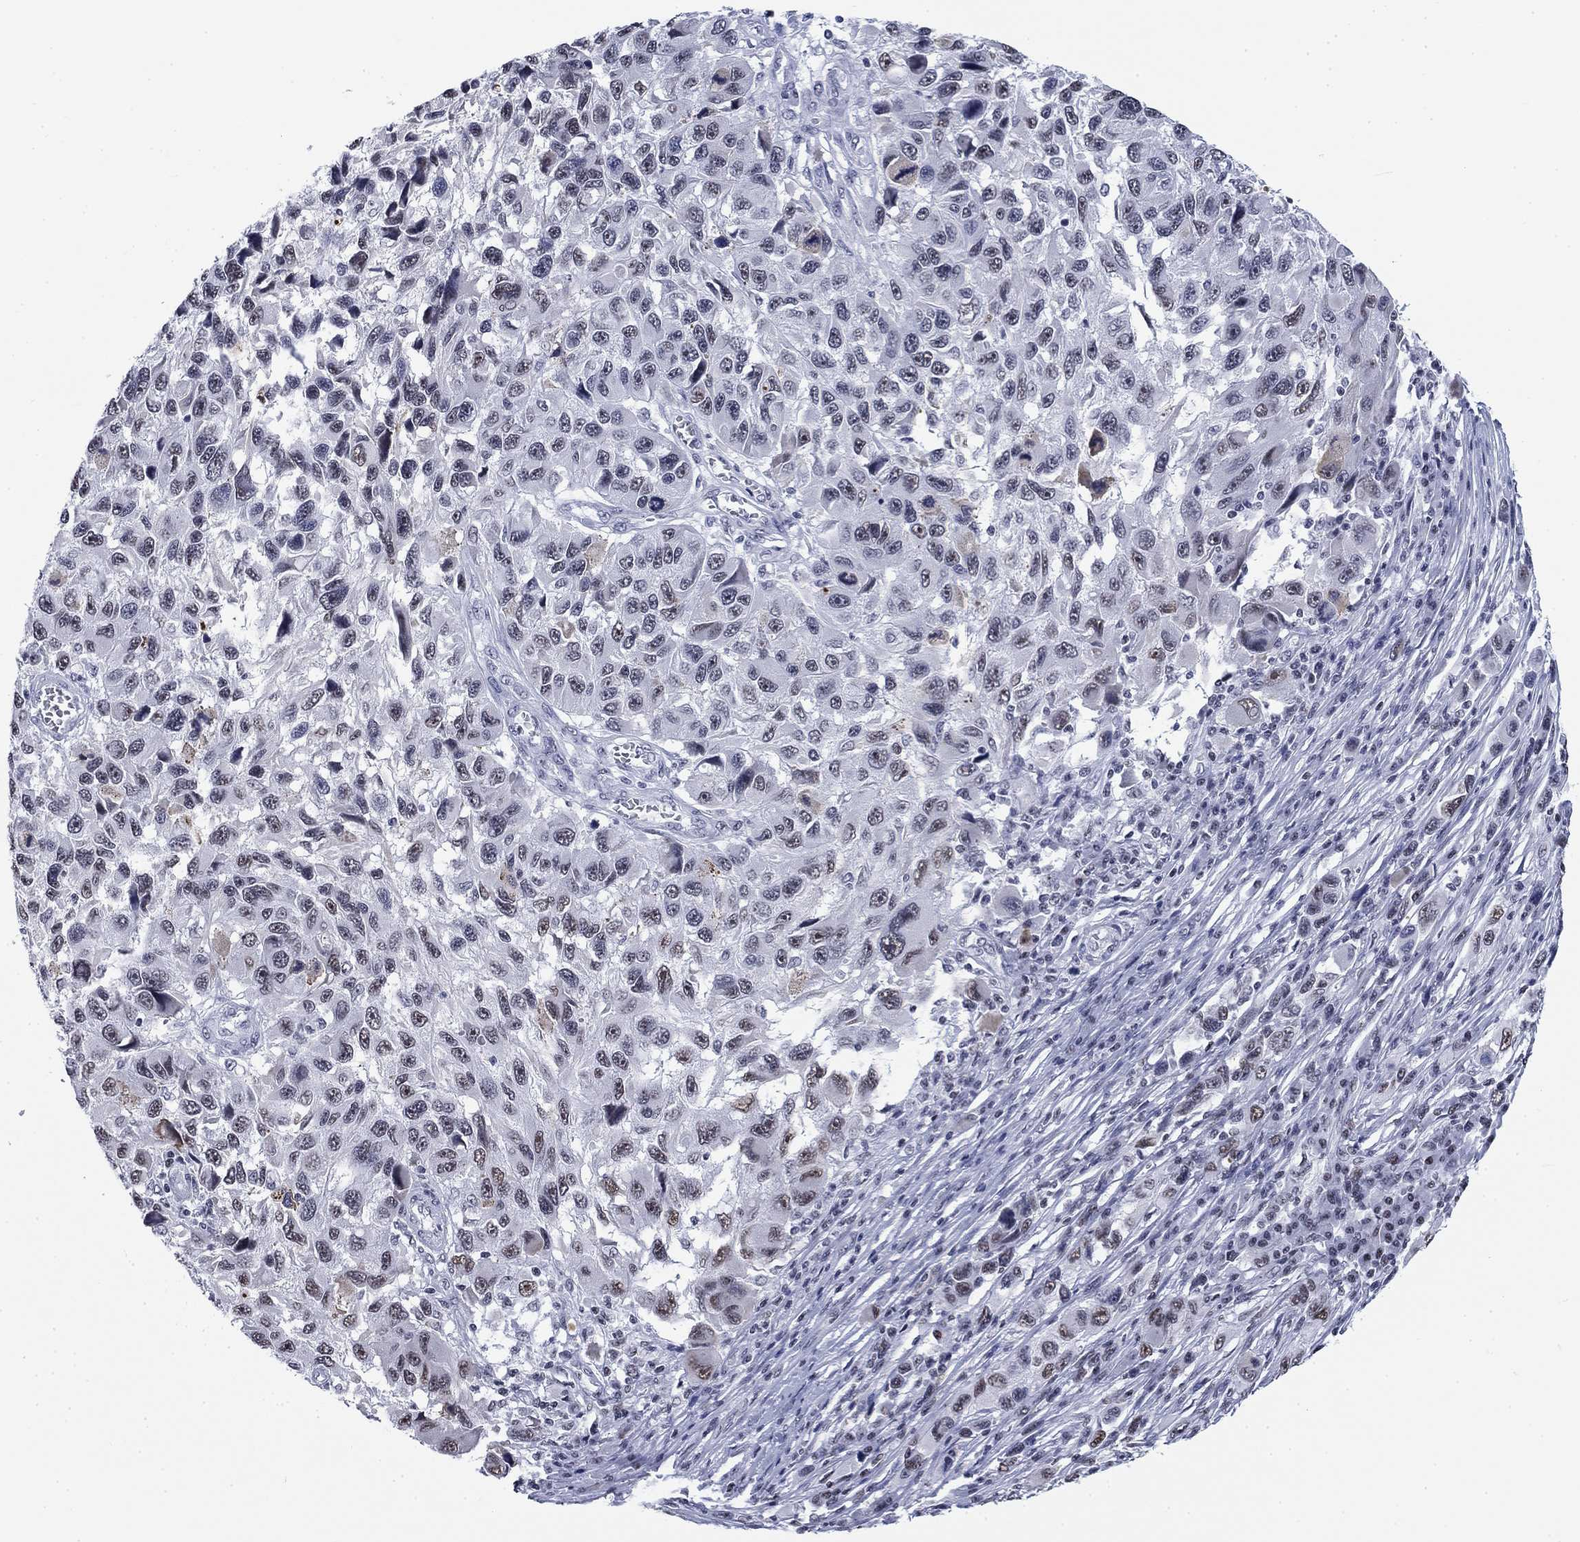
{"staining": {"intensity": "moderate", "quantity": "<25%", "location": "nuclear"}, "tissue": "melanoma", "cell_type": "Tumor cells", "image_type": "cancer", "snomed": [{"axis": "morphology", "description": "Malignant melanoma, NOS"}, {"axis": "topography", "description": "Skin"}], "caption": "Brown immunohistochemical staining in malignant melanoma demonstrates moderate nuclear staining in approximately <25% of tumor cells.", "gene": "CSRNP3", "patient": {"sex": "male", "age": 53}}